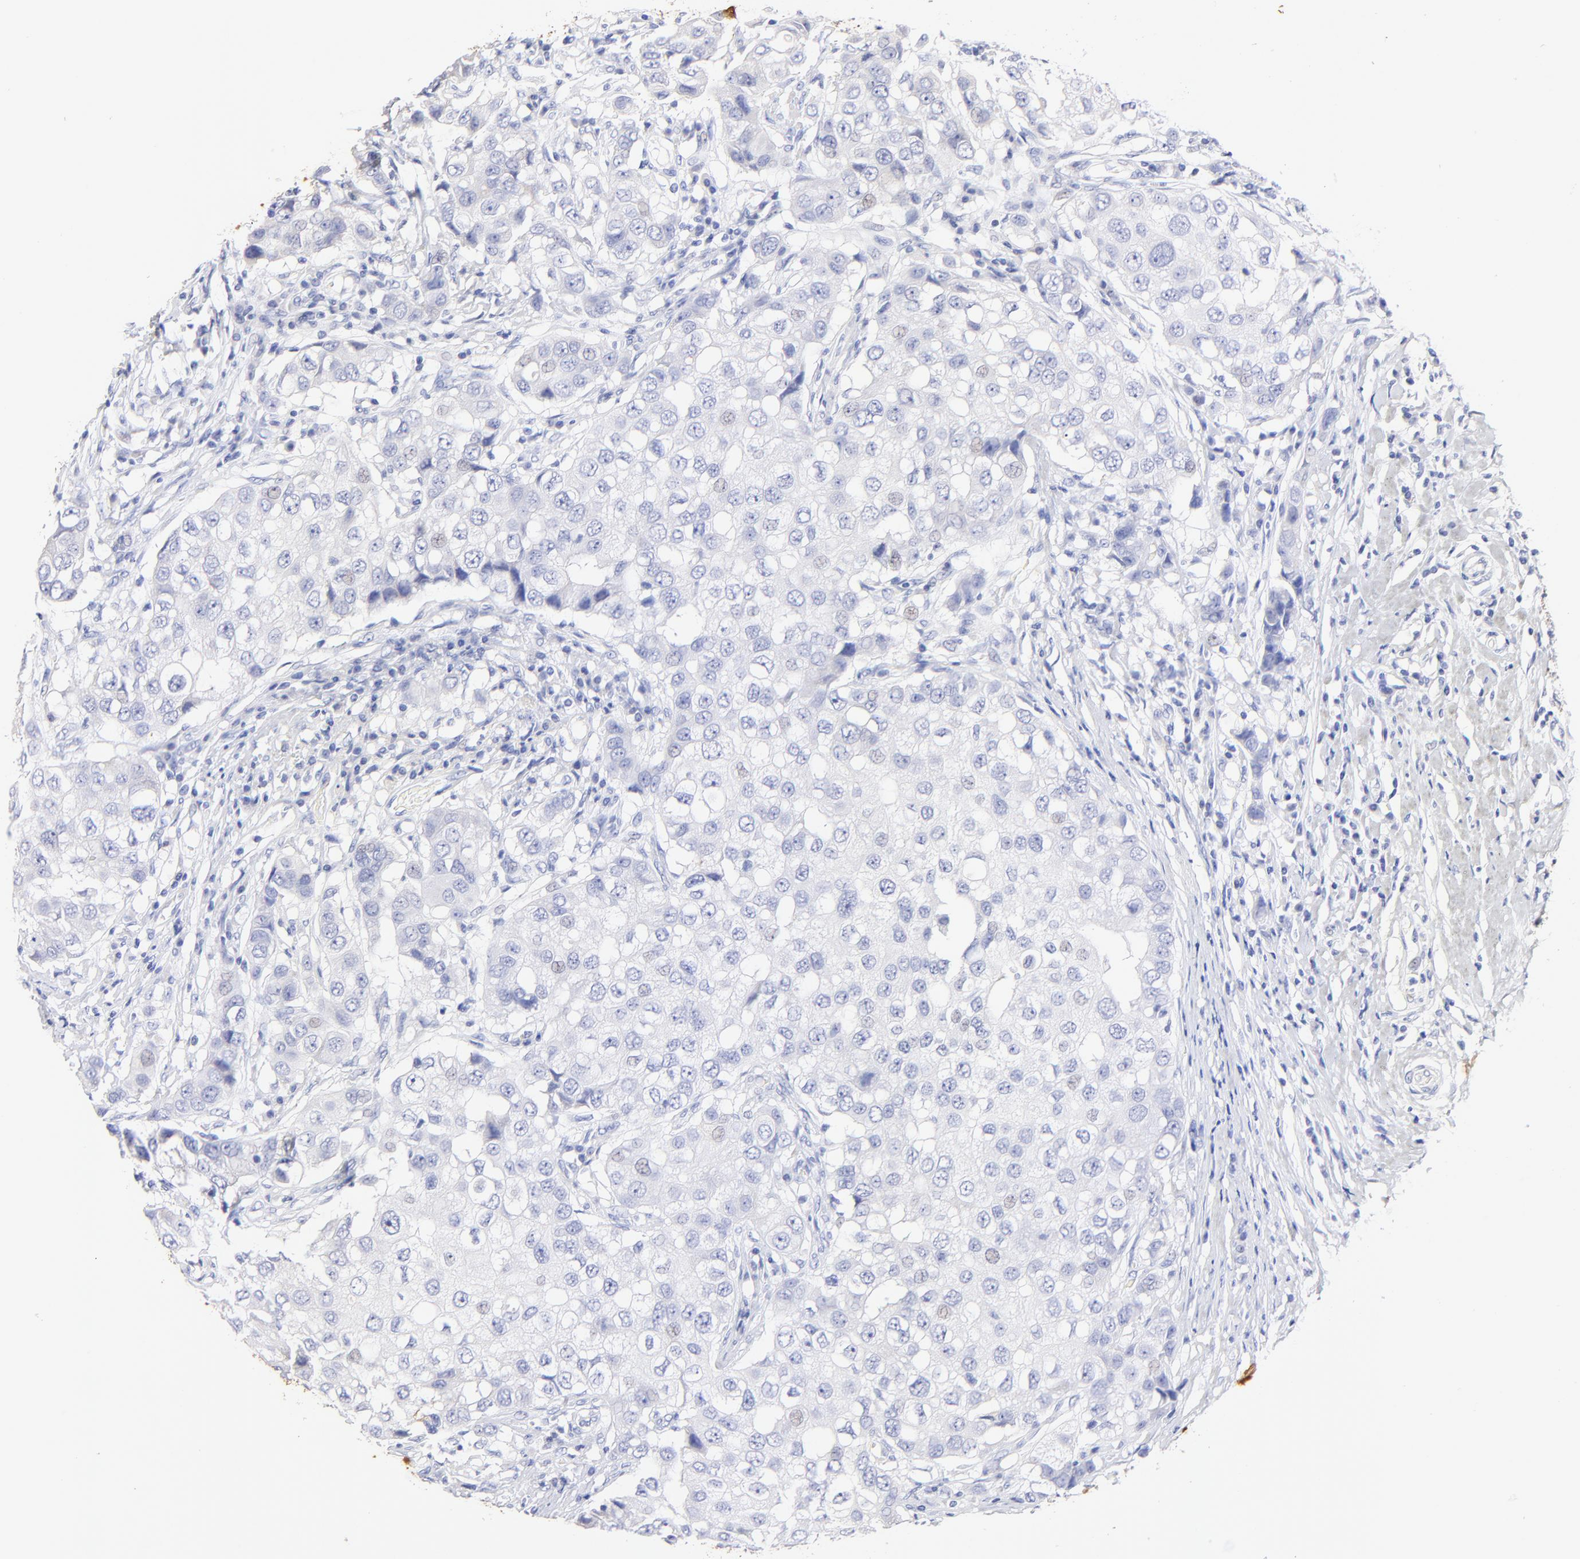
{"staining": {"intensity": "negative", "quantity": "none", "location": "none"}, "tissue": "breast cancer", "cell_type": "Tumor cells", "image_type": "cancer", "snomed": [{"axis": "morphology", "description": "Duct carcinoma"}, {"axis": "topography", "description": "Breast"}], "caption": "The IHC histopathology image has no significant staining in tumor cells of infiltrating ductal carcinoma (breast) tissue. (DAB (3,3'-diaminobenzidine) immunohistochemistry visualized using brightfield microscopy, high magnification).", "gene": "RAB3A", "patient": {"sex": "female", "age": 27}}